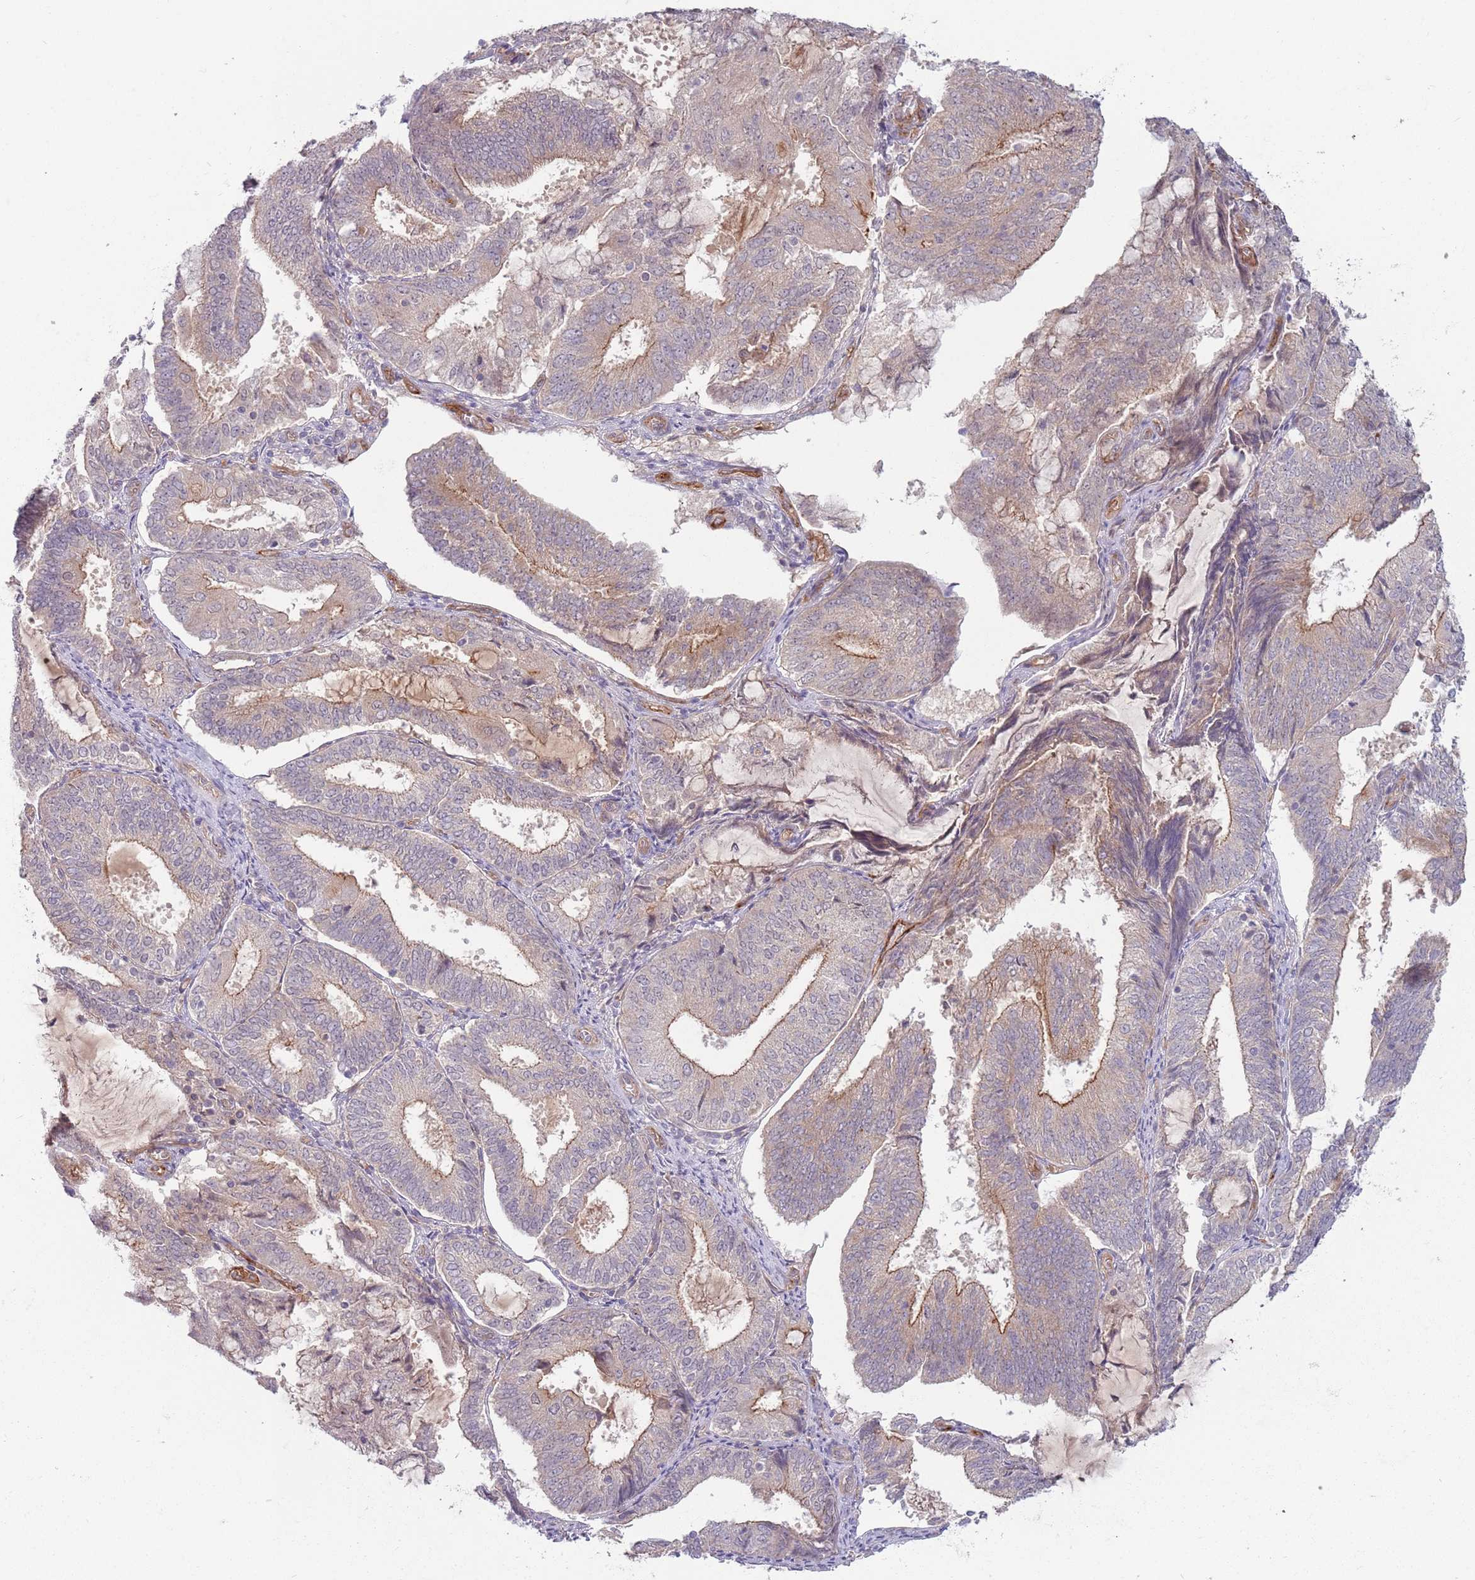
{"staining": {"intensity": "moderate", "quantity": "25%-75%", "location": "cytoplasmic/membranous"}, "tissue": "endometrial cancer", "cell_type": "Tumor cells", "image_type": "cancer", "snomed": [{"axis": "morphology", "description": "Adenocarcinoma, NOS"}, {"axis": "topography", "description": "Endometrium"}], "caption": "A photomicrograph showing moderate cytoplasmic/membranous positivity in approximately 25%-75% of tumor cells in endometrial cancer, as visualized by brown immunohistochemical staining.", "gene": "SAV1", "patient": {"sex": "female", "age": 81}}